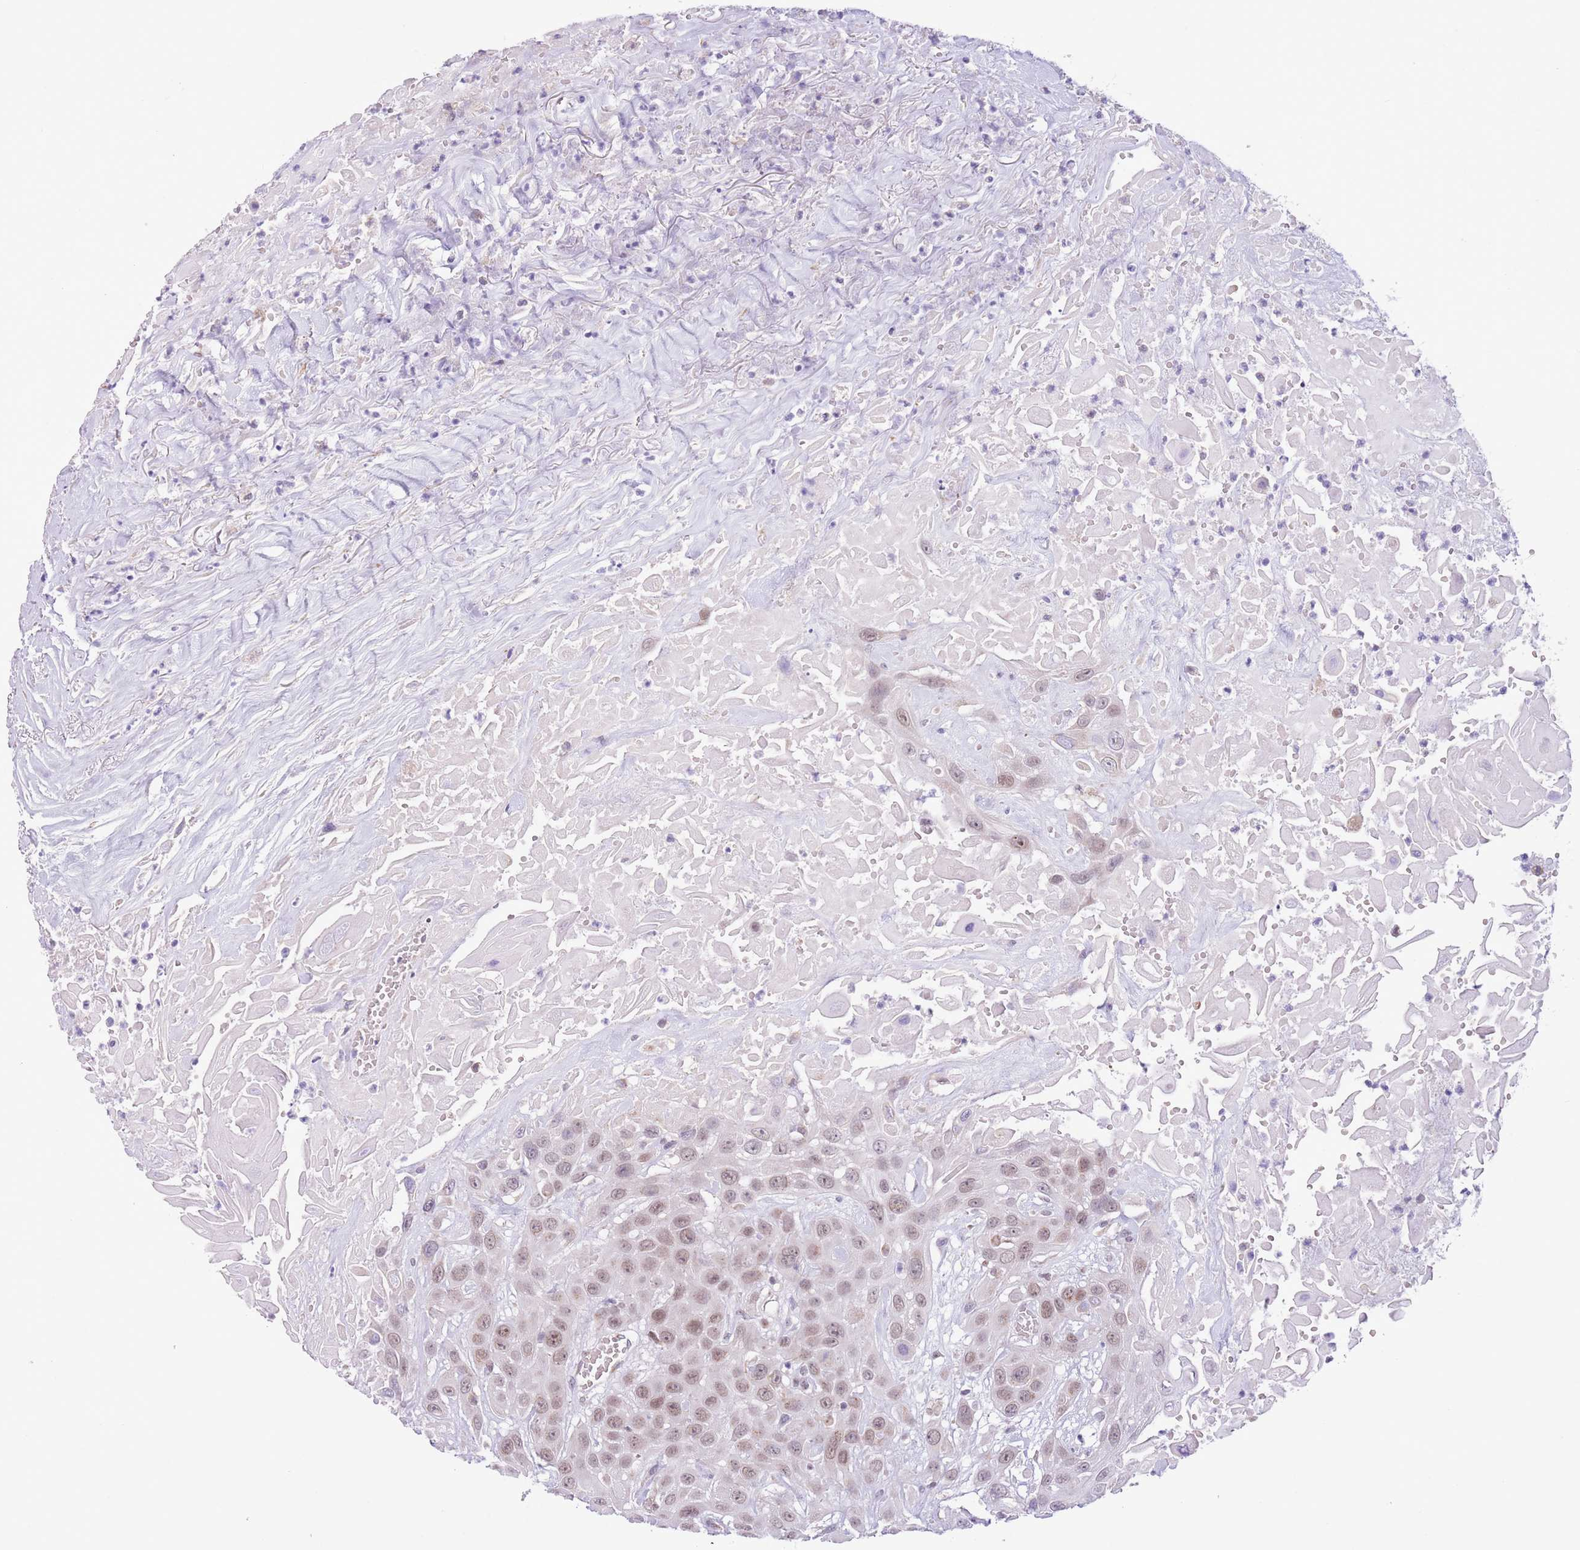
{"staining": {"intensity": "weak", "quantity": ">75%", "location": "nuclear"}, "tissue": "head and neck cancer", "cell_type": "Tumor cells", "image_type": "cancer", "snomed": [{"axis": "morphology", "description": "Squamous cell carcinoma, NOS"}, {"axis": "topography", "description": "Head-Neck"}], "caption": "Protein analysis of squamous cell carcinoma (head and neck) tissue demonstrates weak nuclear staining in about >75% of tumor cells.", "gene": "ZNF576", "patient": {"sex": "male", "age": 81}}